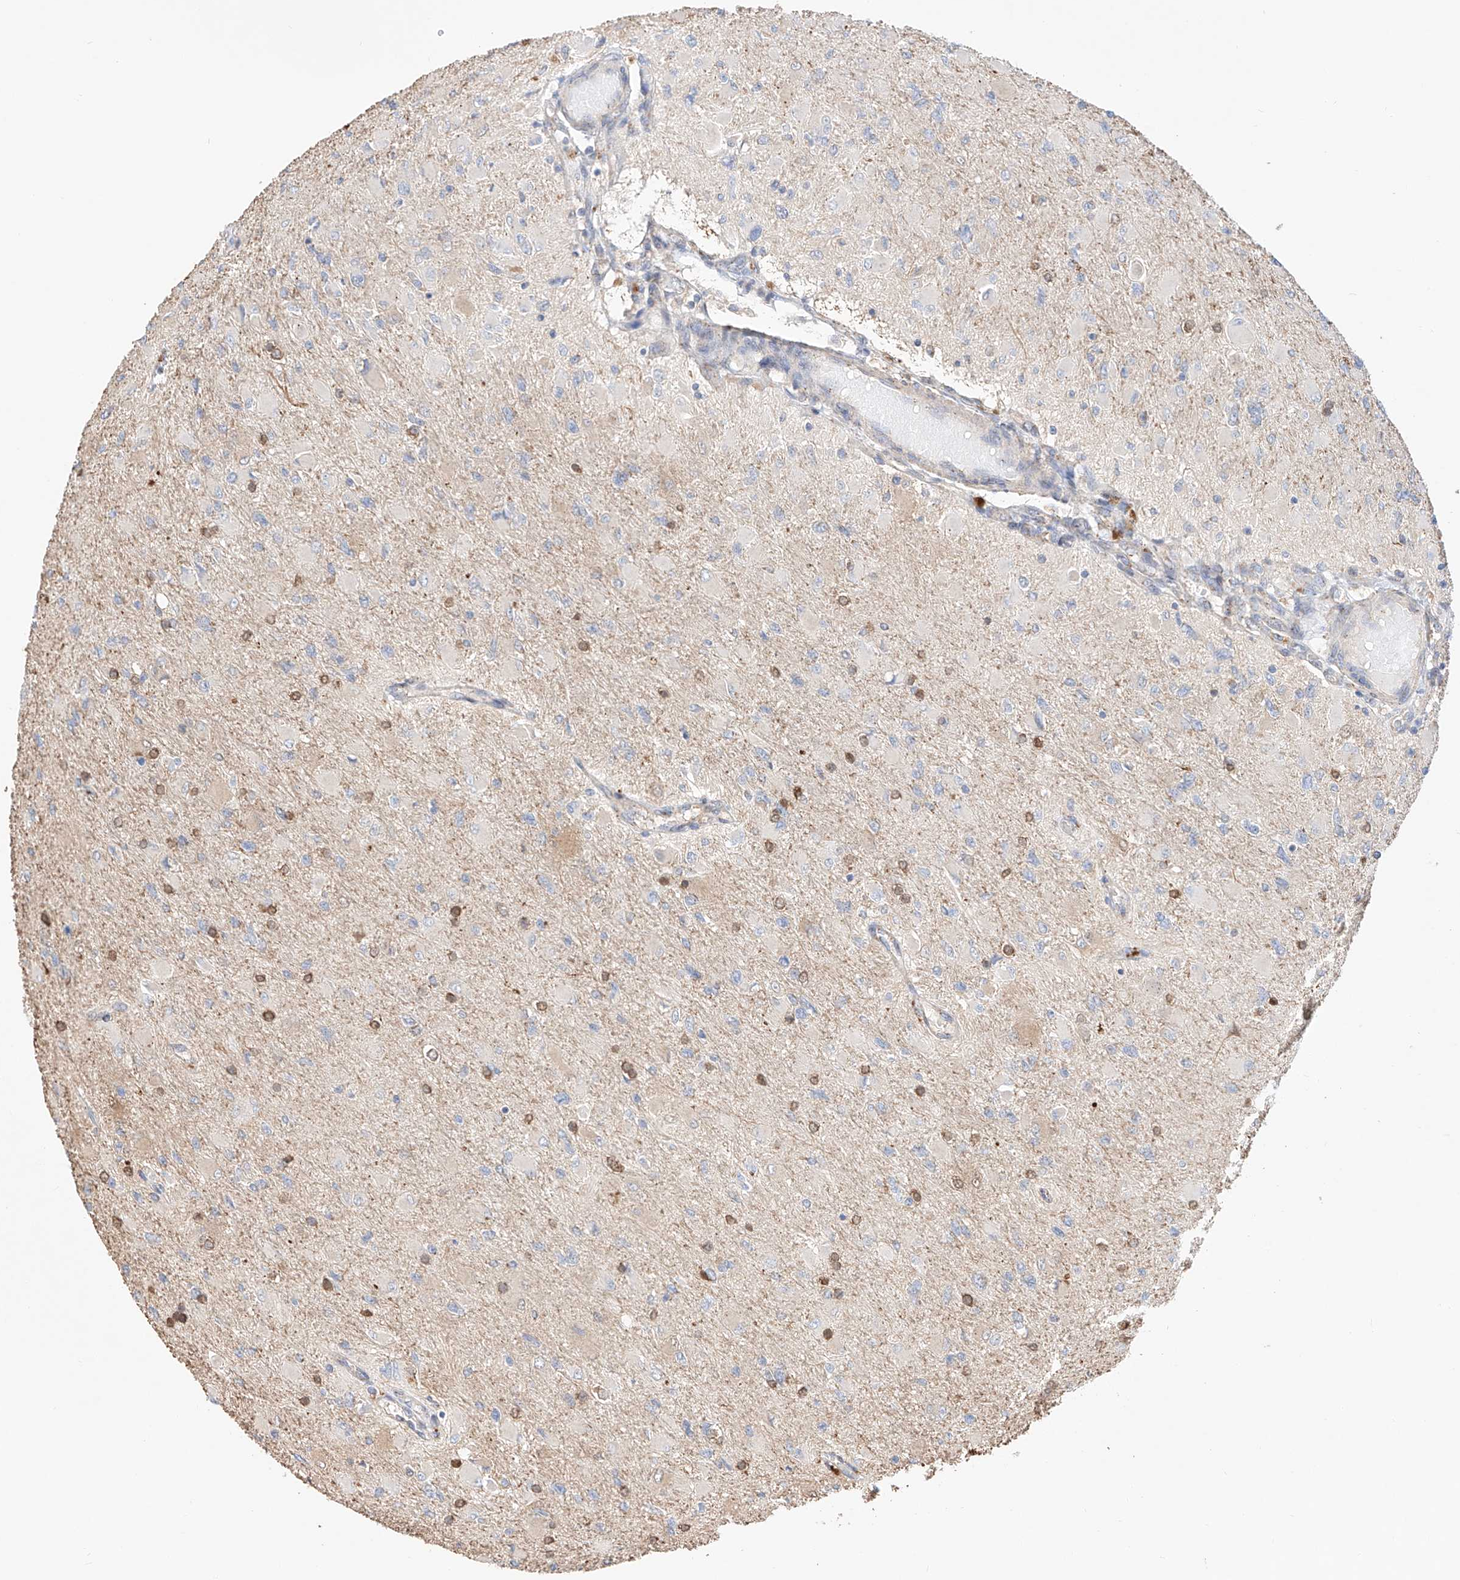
{"staining": {"intensity": "negative", "quantity": "none", "location": "none"}, "tissue": "glioma", "cell_type": "Tumor cells", "image_type": "cancer", "snomed": [{"axis": "morphology", "description": "Glioma, malignant, High grade"}, {"axis": "topography", "description": "Cerebral cortex"}], "caption": "Immunohistochemistry (IHC) photomicrograph of high-grade glioma (malignant) stained for a protein (brown), which shows no staining in tumor cells.", "gene": "MOSPD1", "patient": {"sex": "female", "age": 36}}